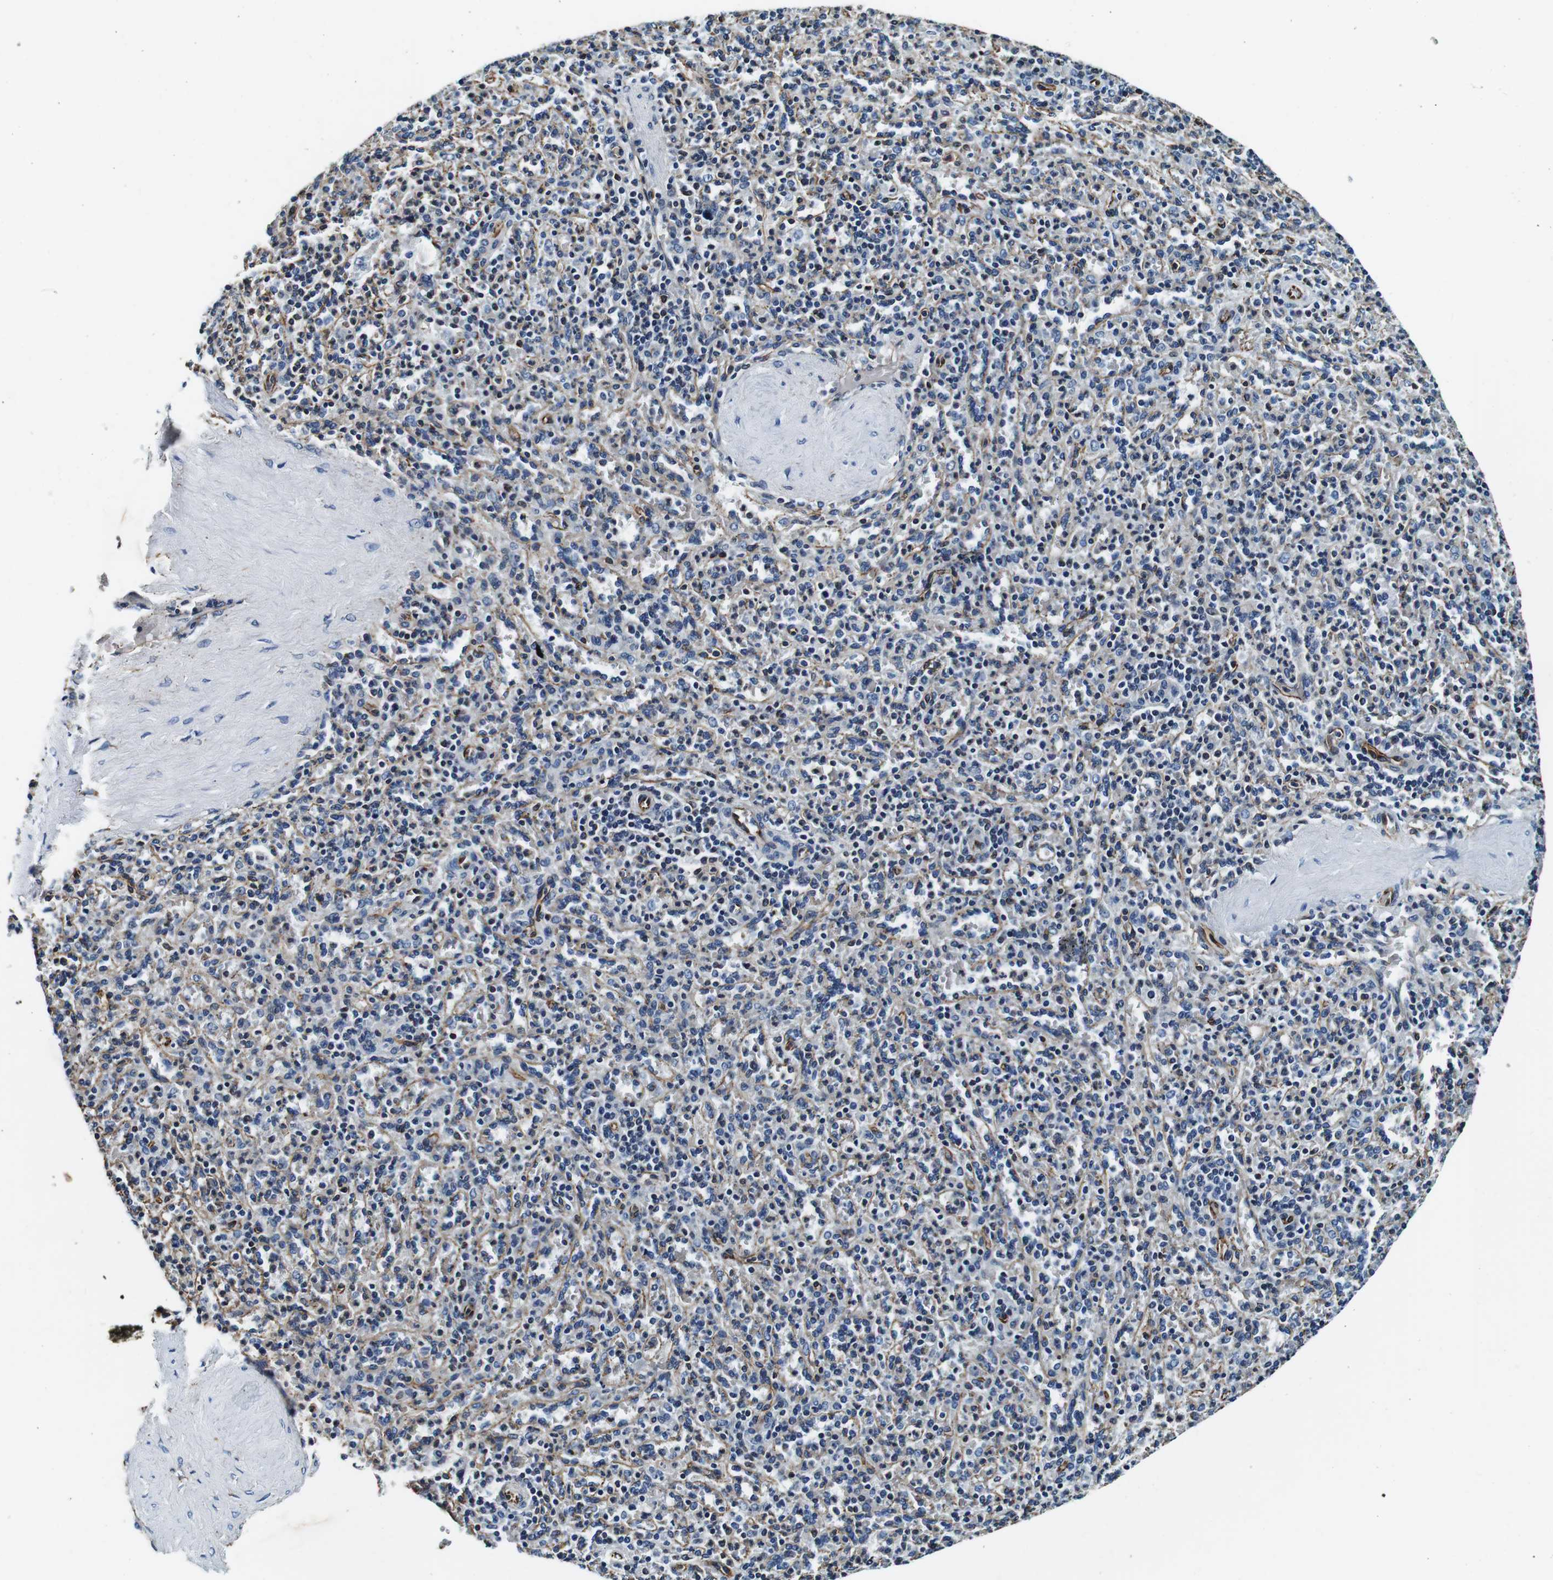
{"staining": {"intensity": "negative", "quantity": "none", "location": "none"}, "tissue": "spleen", "cell_type": "Cells in red pulp", "image_type": "normal", "snomed": [{"axis": "morphology", "description": "Normal tissue, NOS"}, {"axis": "topography", "description": "Spleen"}], "caption": "High power microscopy micrograph of an IHC photomicrograph of unremarkable spleen, revealing no significant staining in cells in red pulp.", "gene": "GJE1", "patient": {"sex": "male", "age": 36}}